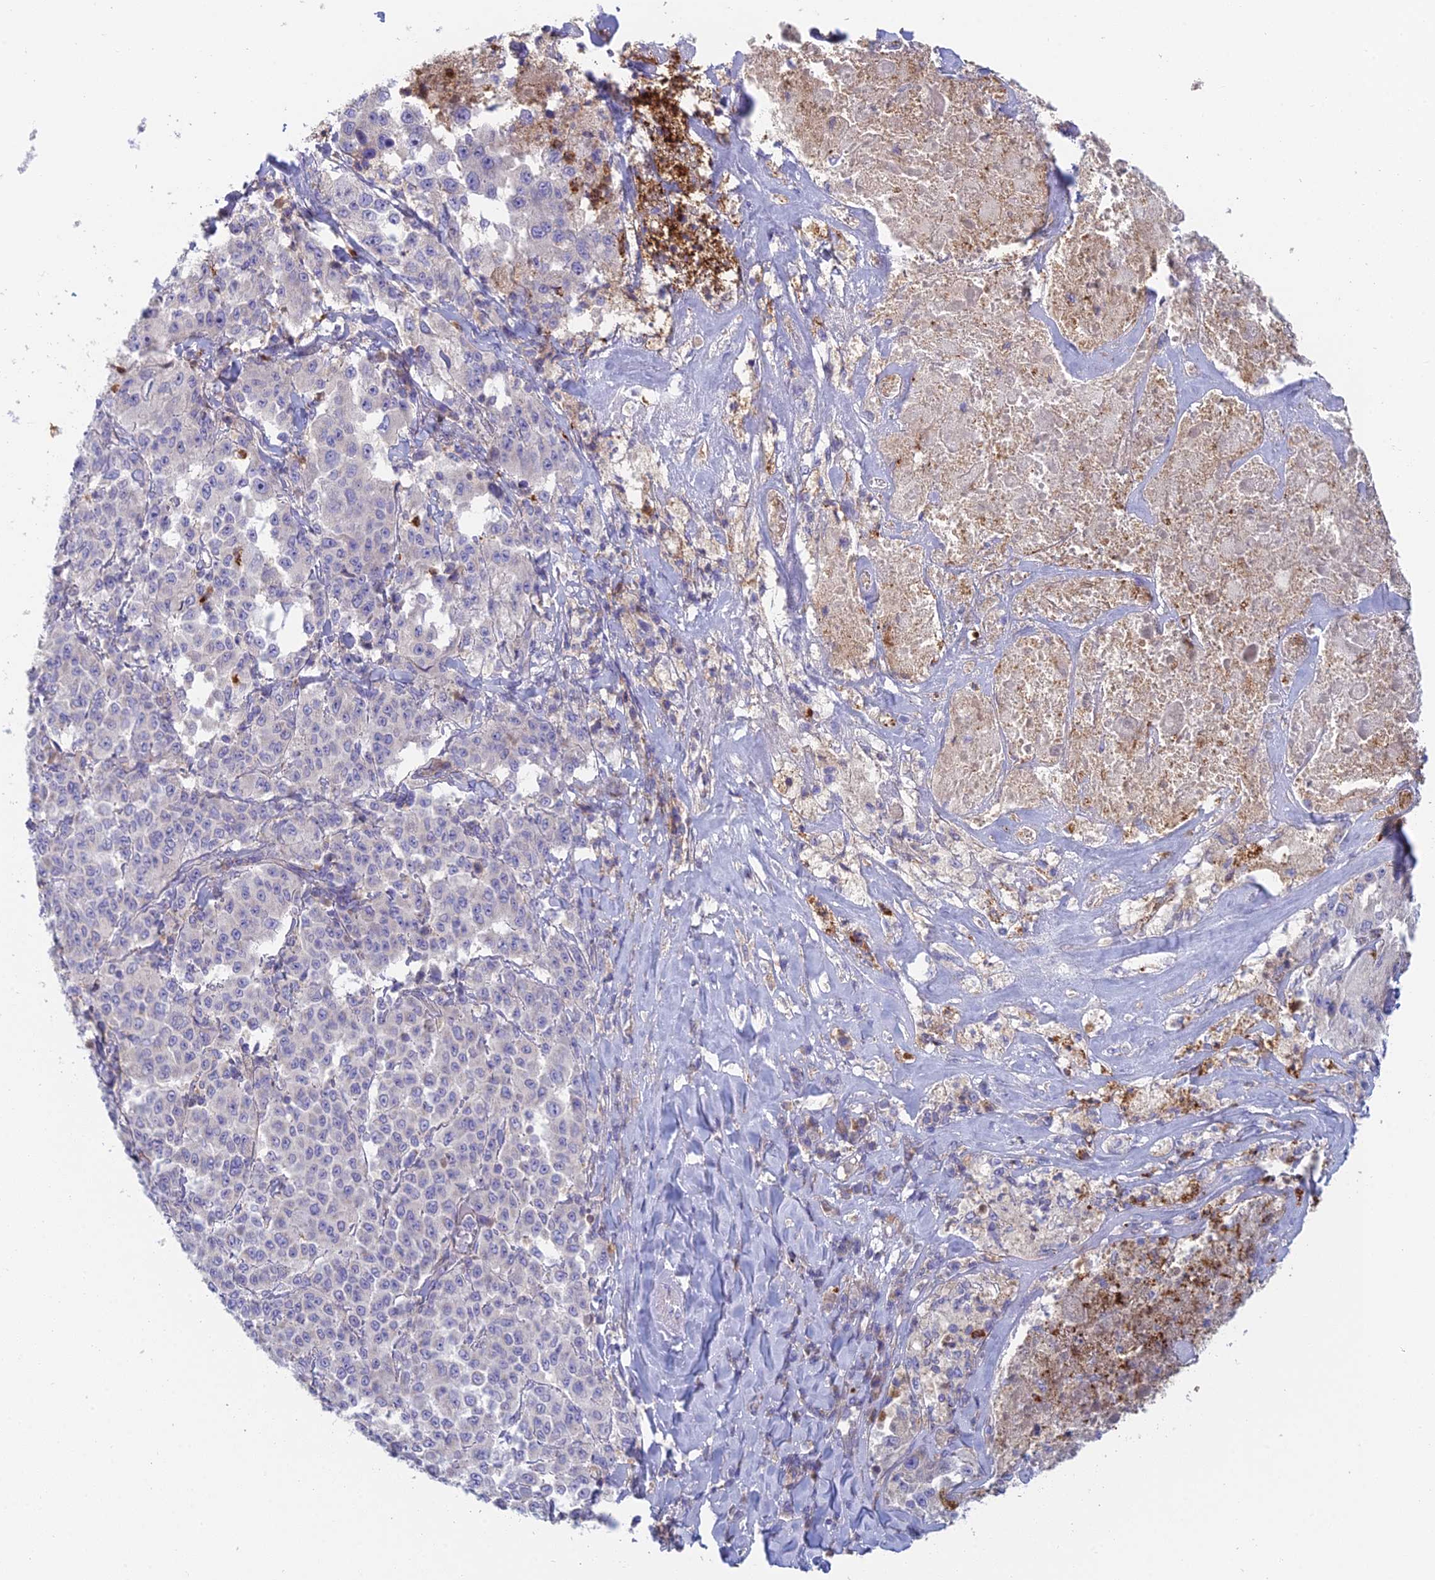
{"staining": {"intensity": "negative", "quantity": "none", "location": "none"}, "tissue": "melanoma", "cell_type": "Tumor cells", "image_type": "cancer", "snomed": [{"axis": "morphology", "description": "Malignant melanoma, Metastatic site"}, {"axis": "topography", "description": "Lymph node"}], "caption": "Immunohistochemistry photomicrograph of melanoma stained for a protein (brown), which displays no positivity in tumor cells. The staining was performed using DAB (3,3'-diaminobenzidine) to visualize the protein expression in brown, while the nuclei were stained in blue with hematoxylin (Magnification: 20x).", "gene": "IFTAP", "patient": {"sex": "male", "age": 62}}